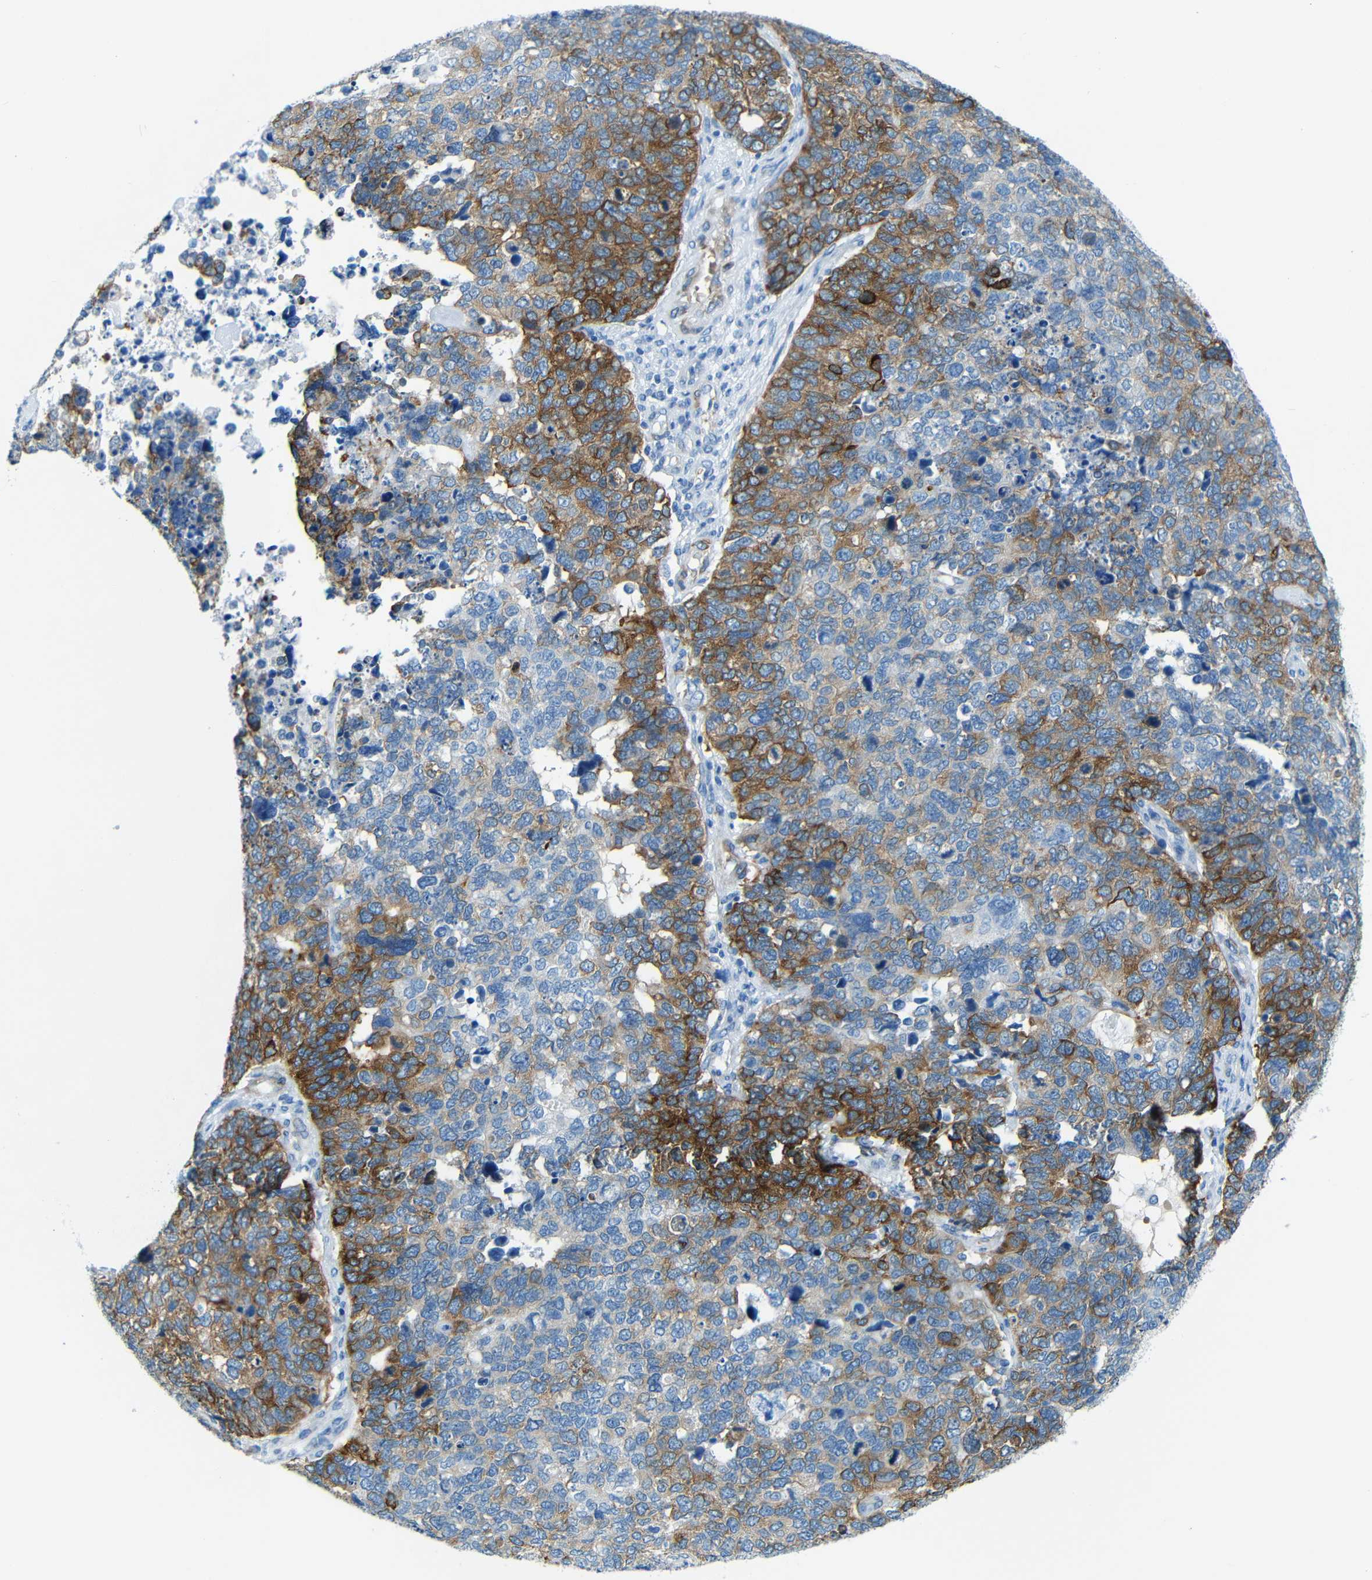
{"staining": {"intensity": "moderate", "quantity": "25%-75%", "location": "cytoplasmic/membranous"}, "tissue": "cervical cancer", "cell_type": "Tumor cells", "image_type": "cancer", "snomed": [{"axis": "morphology", "description": "Squamous cell carcinoma, NOS"}, {"axis": "topography", "description": "Cervix"}], "caption": "An image showing moderate cytoplasmic/membranous positivity in about 25%-75% of tumor cells in cervical cancer, as visualized by brown immunohistochemical staining.", "gene": "MAP2", "patient": {"sex": "female", "age": 63}}